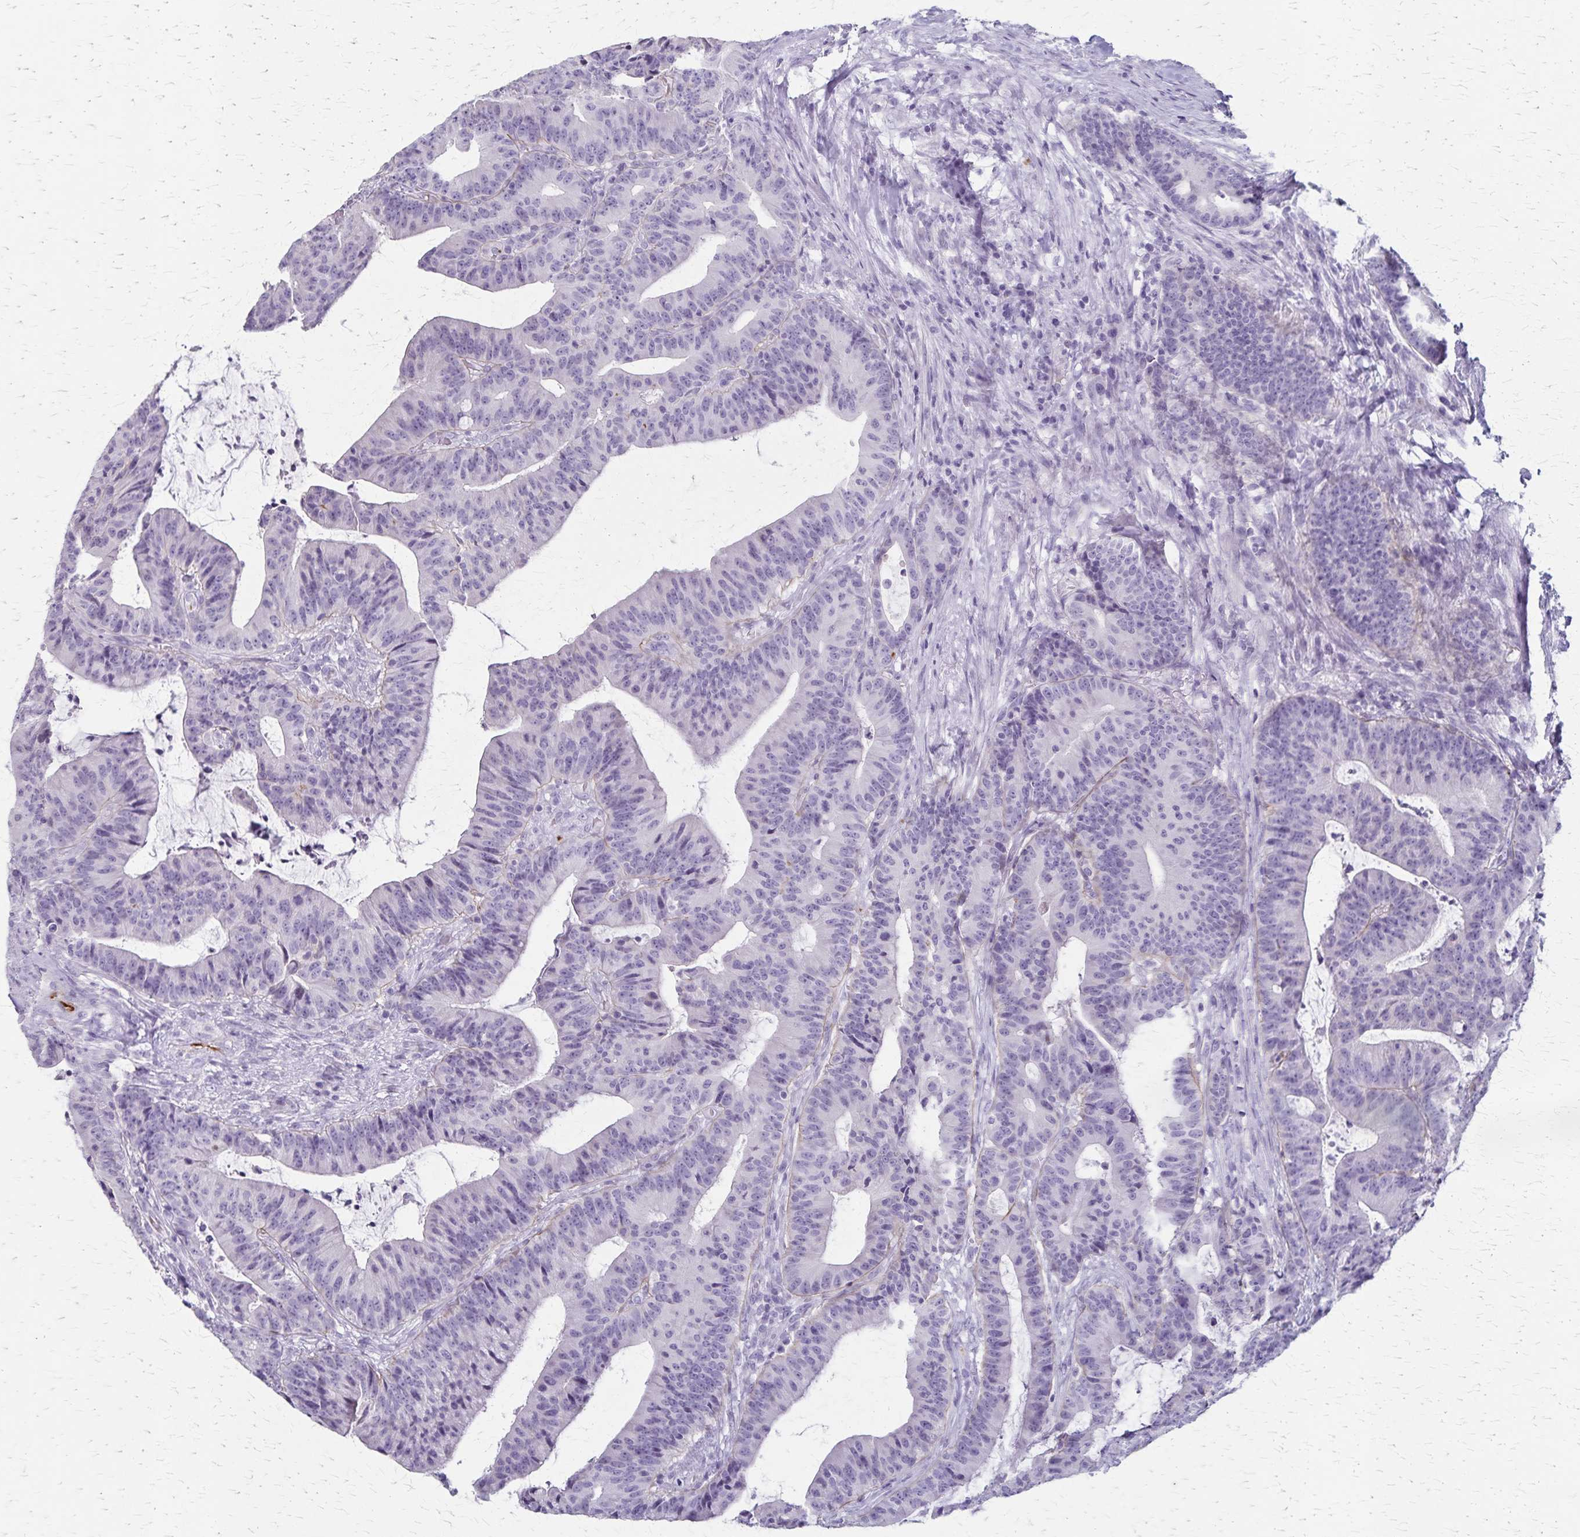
{"staining": {"intensity": "negative", "quantity": "none", "location": "none"}, "tissue": "colorectal cancer", "cell_type": "Tumor cells", "image_type": "cancer", "snomed": [{"axis": "morphology", "description": "Adenocarcinoma, NOS"}, {"axis": "topography", "description": "Colon"}], "caption": "Tumor cells are negative for protein expression in human colorectal cancer (adenocarcinoma). (DAB IHC, high magnification).", "gene": "RASL10B", "patient": {"sex": "female", "age": 78}}